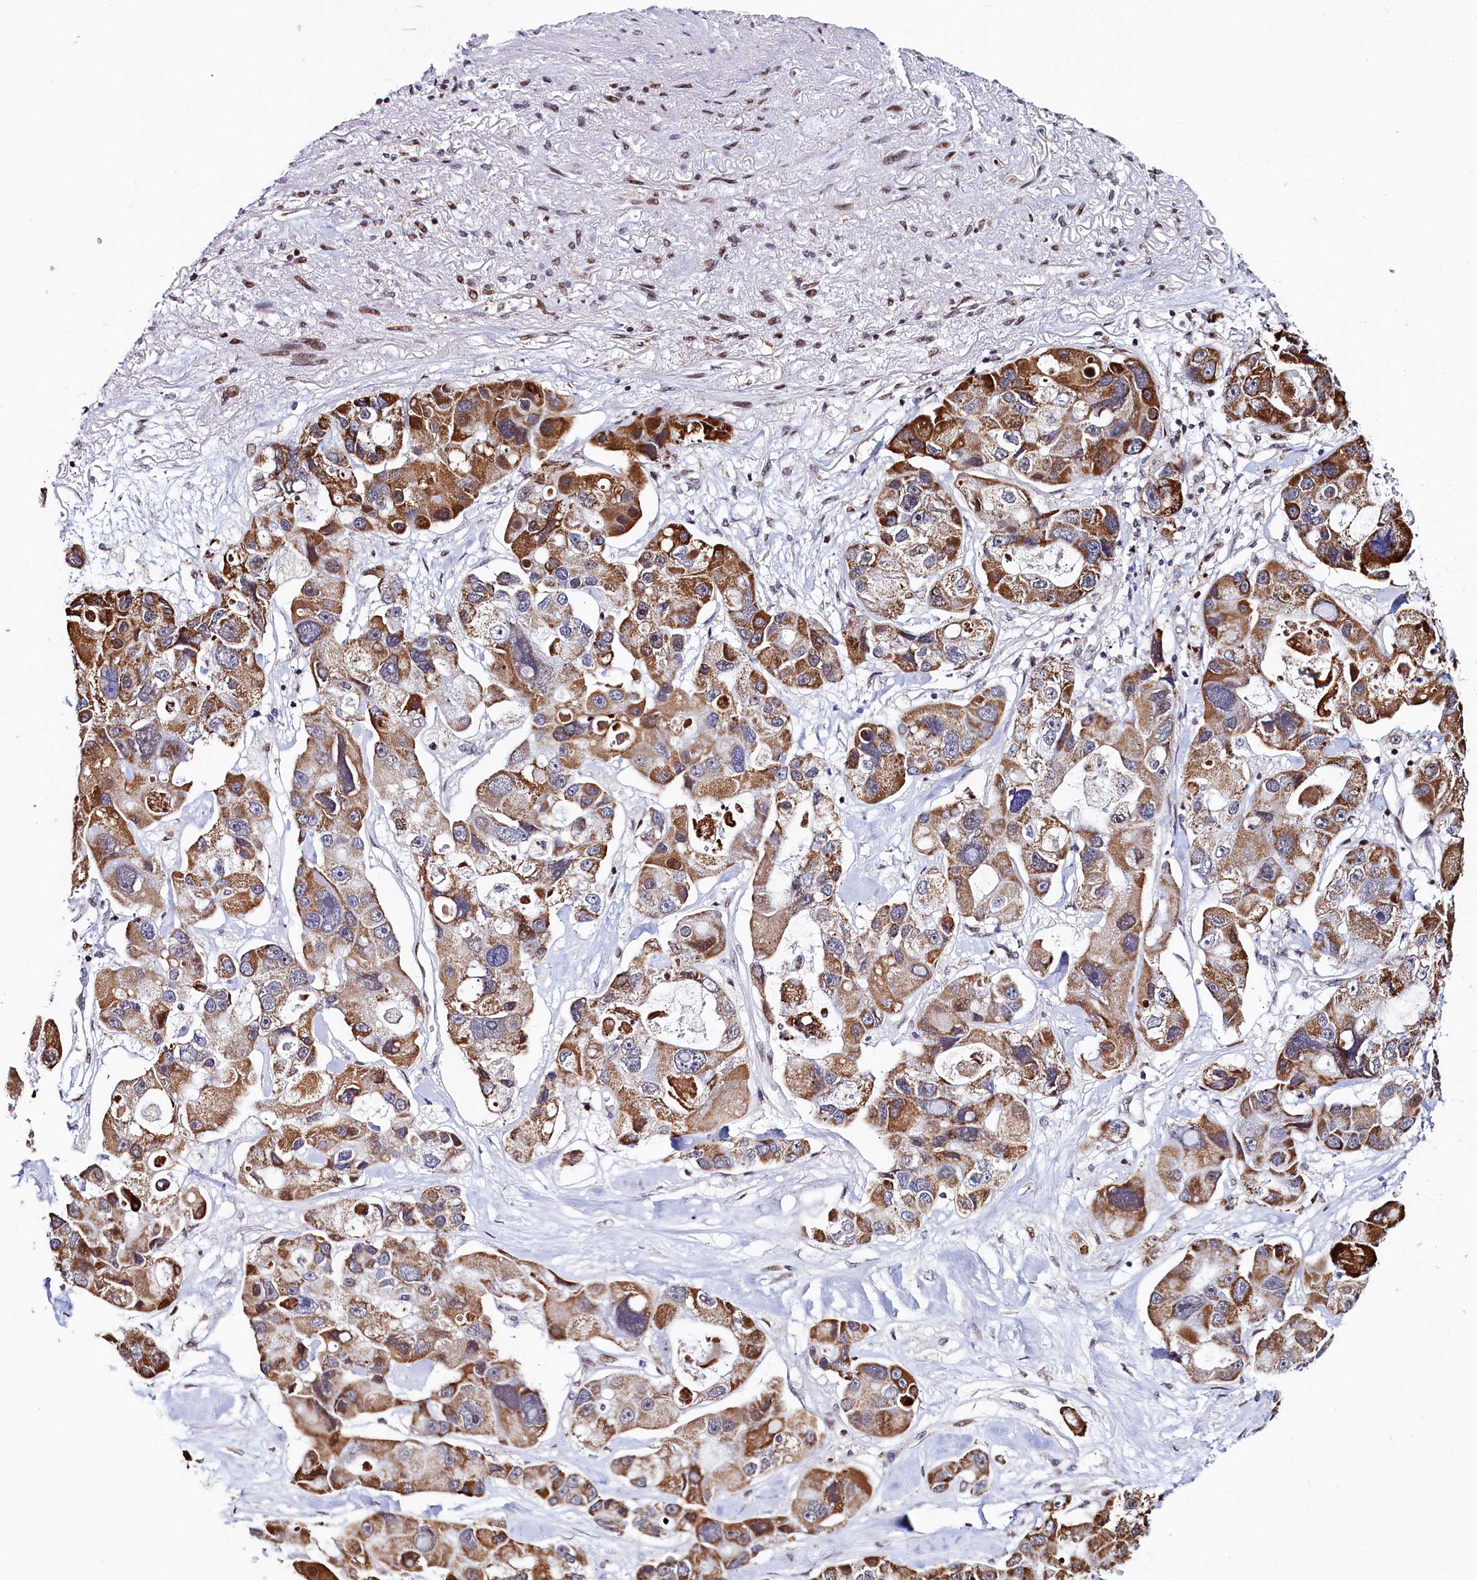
{"staining": {"intensity": "strong", "quantity": ">75%", "location": "cytoplasmic/membranous"}, "tissue": "lung cancer", "cell_type": "Tumor cells", "image_type": "cancer", "snomed": [{"axis": "morphology", "description": "Adenocarcinoma, NOS"}, {"axis": "topography", "description": "Lung"}], "caption": "The micrograph demonstrates staining of adenocarcinoma (lung), revealing strong cytoplasmic/membranous protein positivity (brown color) within tumor cells.", "gene": "HDGFL3", "patient": {"sex": "female", "age": 54}}